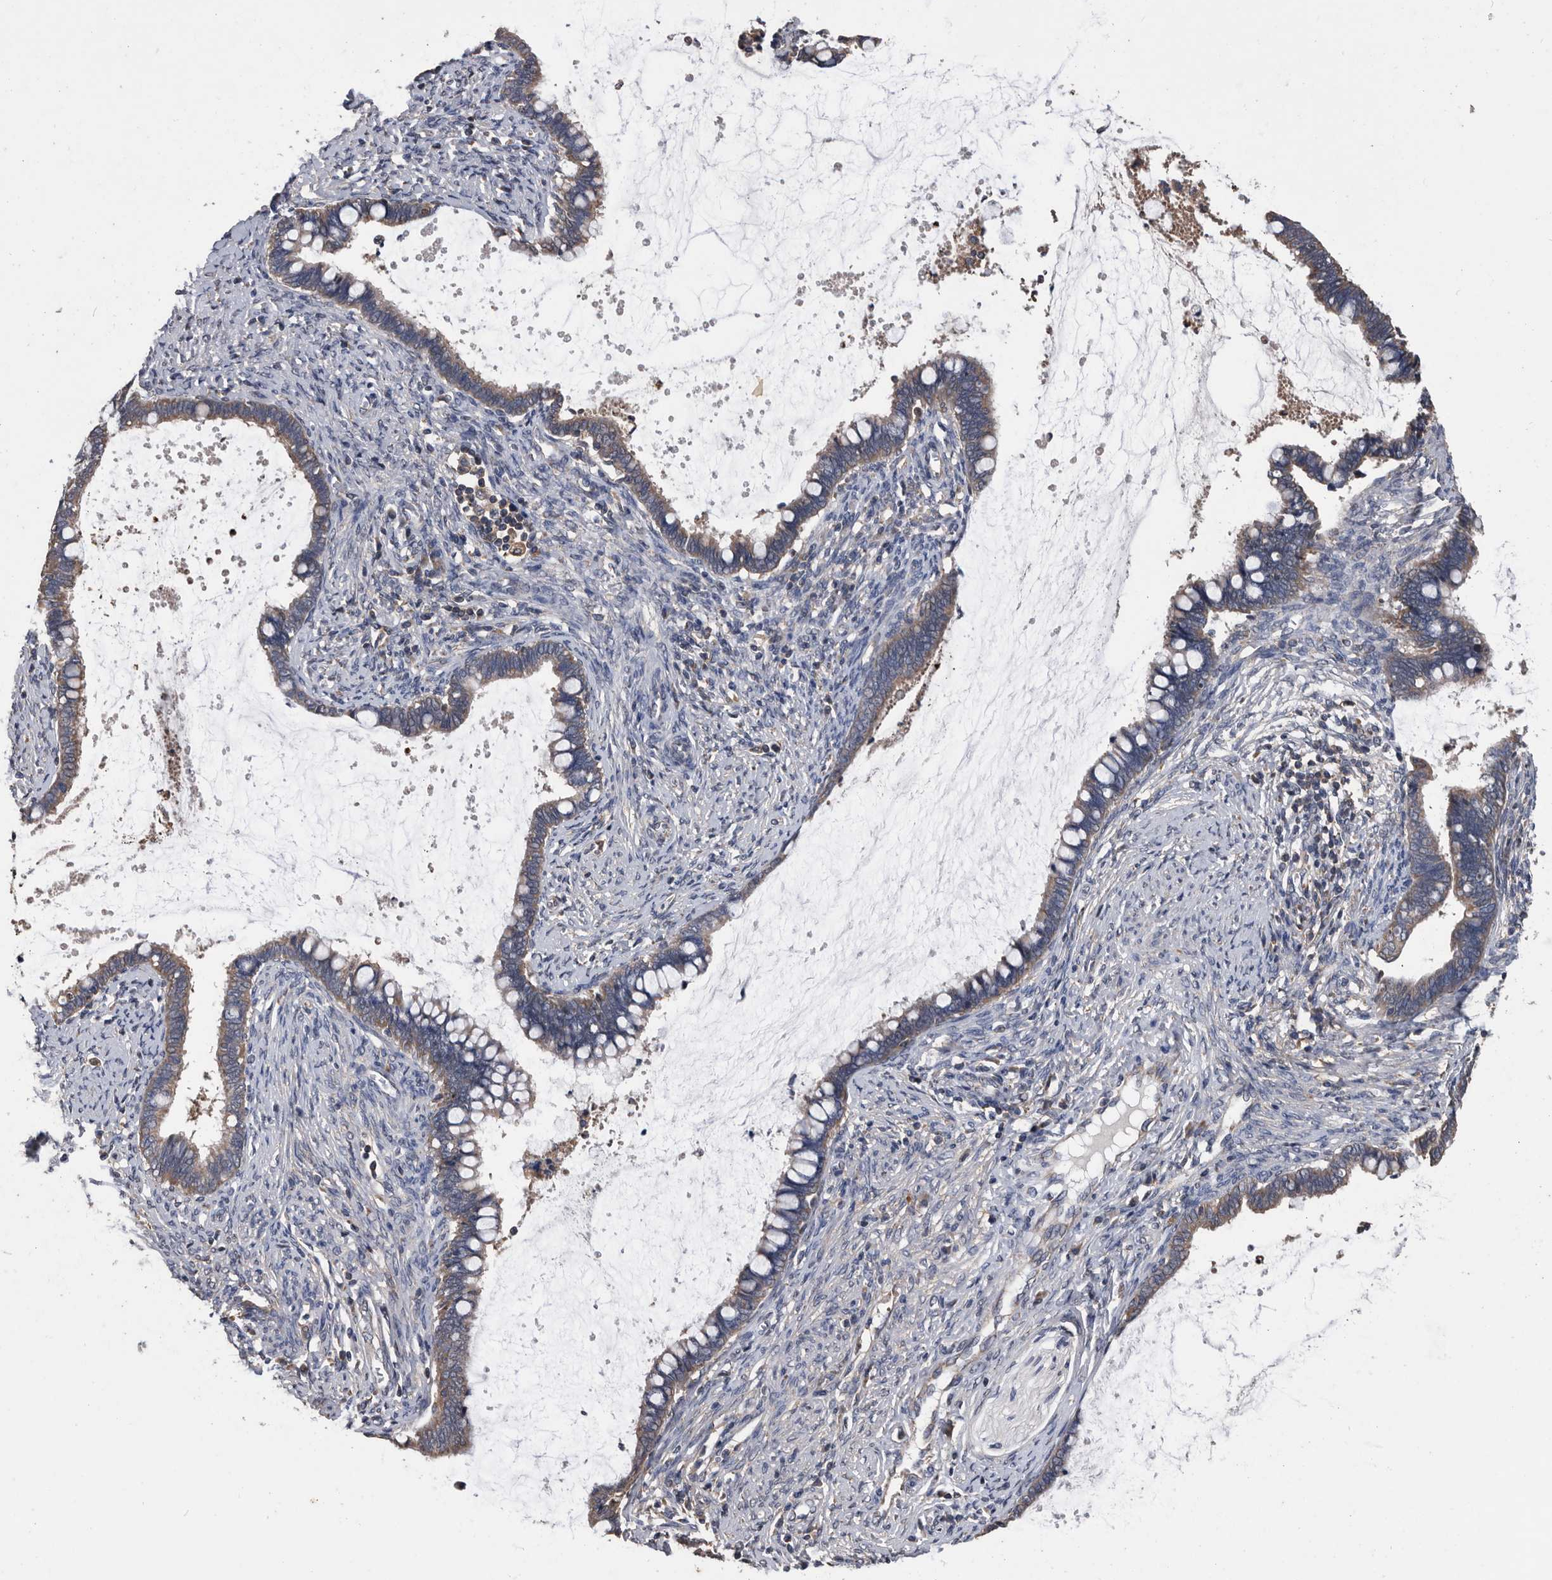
{"staining": {"intensity": "weak", "quantity": ">75%", "location": "cytoplasmic/membranous"}, "tissue": "cervical cancer", "cell_type": "Tumor cells", "image_type": "cancer", "snomed": [{"axis": "morphology", "description": "Adenocarcinoma, NOS"}, {"axis": "topography", "description": "Cervix"}], "caption": "A brown stain shows weak cytoplasmic/membranous staining of a protein in human cervical adenocarcinoma tumor cells.", "gene": "NRBP1", "patient": {"sex": "female", "age": 44}}